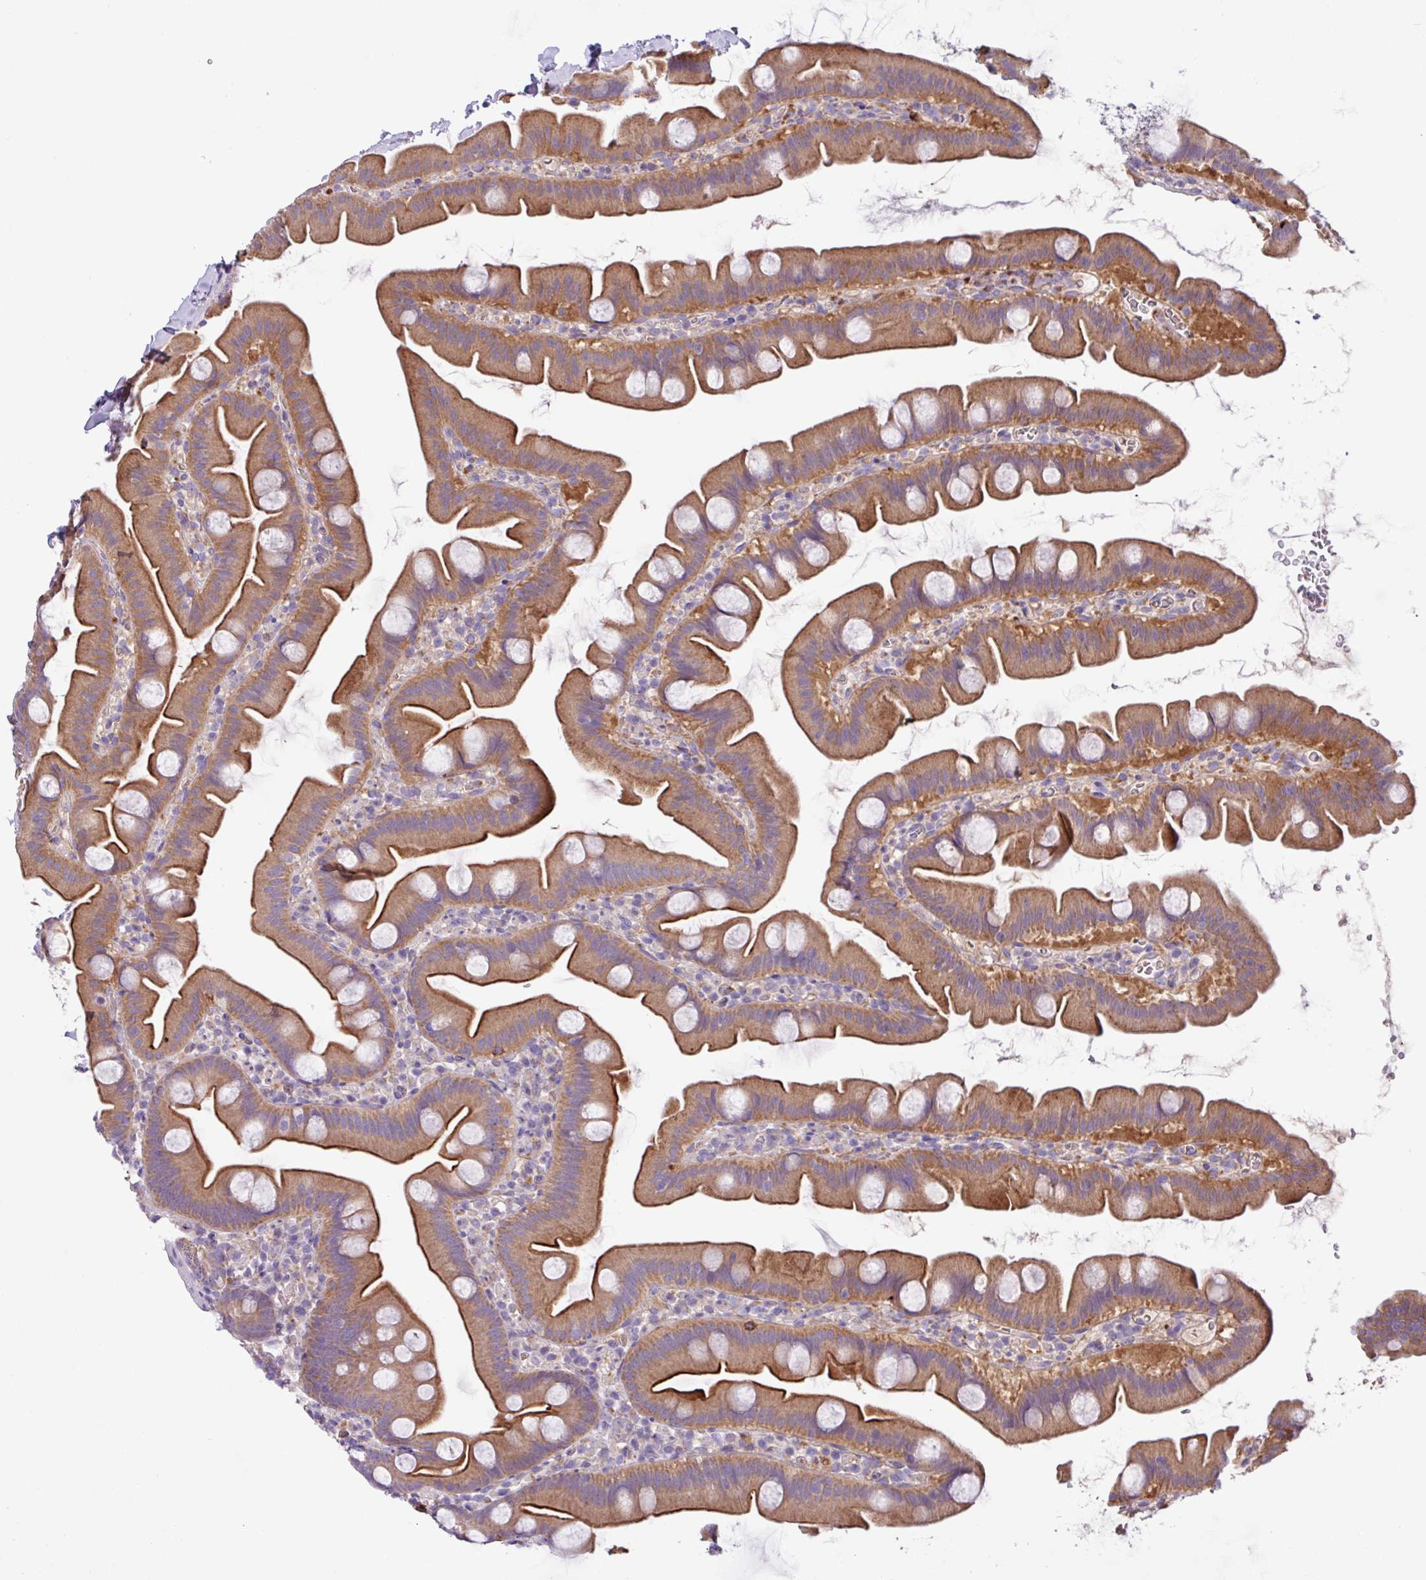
{"staining": {"intensity": "moderate", "quantity": ">75%", "location": "cytoplasmic/membranous"}, "tissue": "small intestine", "cell_type": "Glandular cells", "image_type": "normal", "snomed": [{"axis": "morphology", "description": "Normal tissue, NOS"}, {"axis": "topography", "description": "Small intestine"}], "caption": "Brown immunohistochemical staining in benign human small intestine reveals moderate cytoplasmic/membranous staining in approximately >75% of glandular cells.", "gene": "MRM2", "patient": {"sex": "female", "age": 68}}